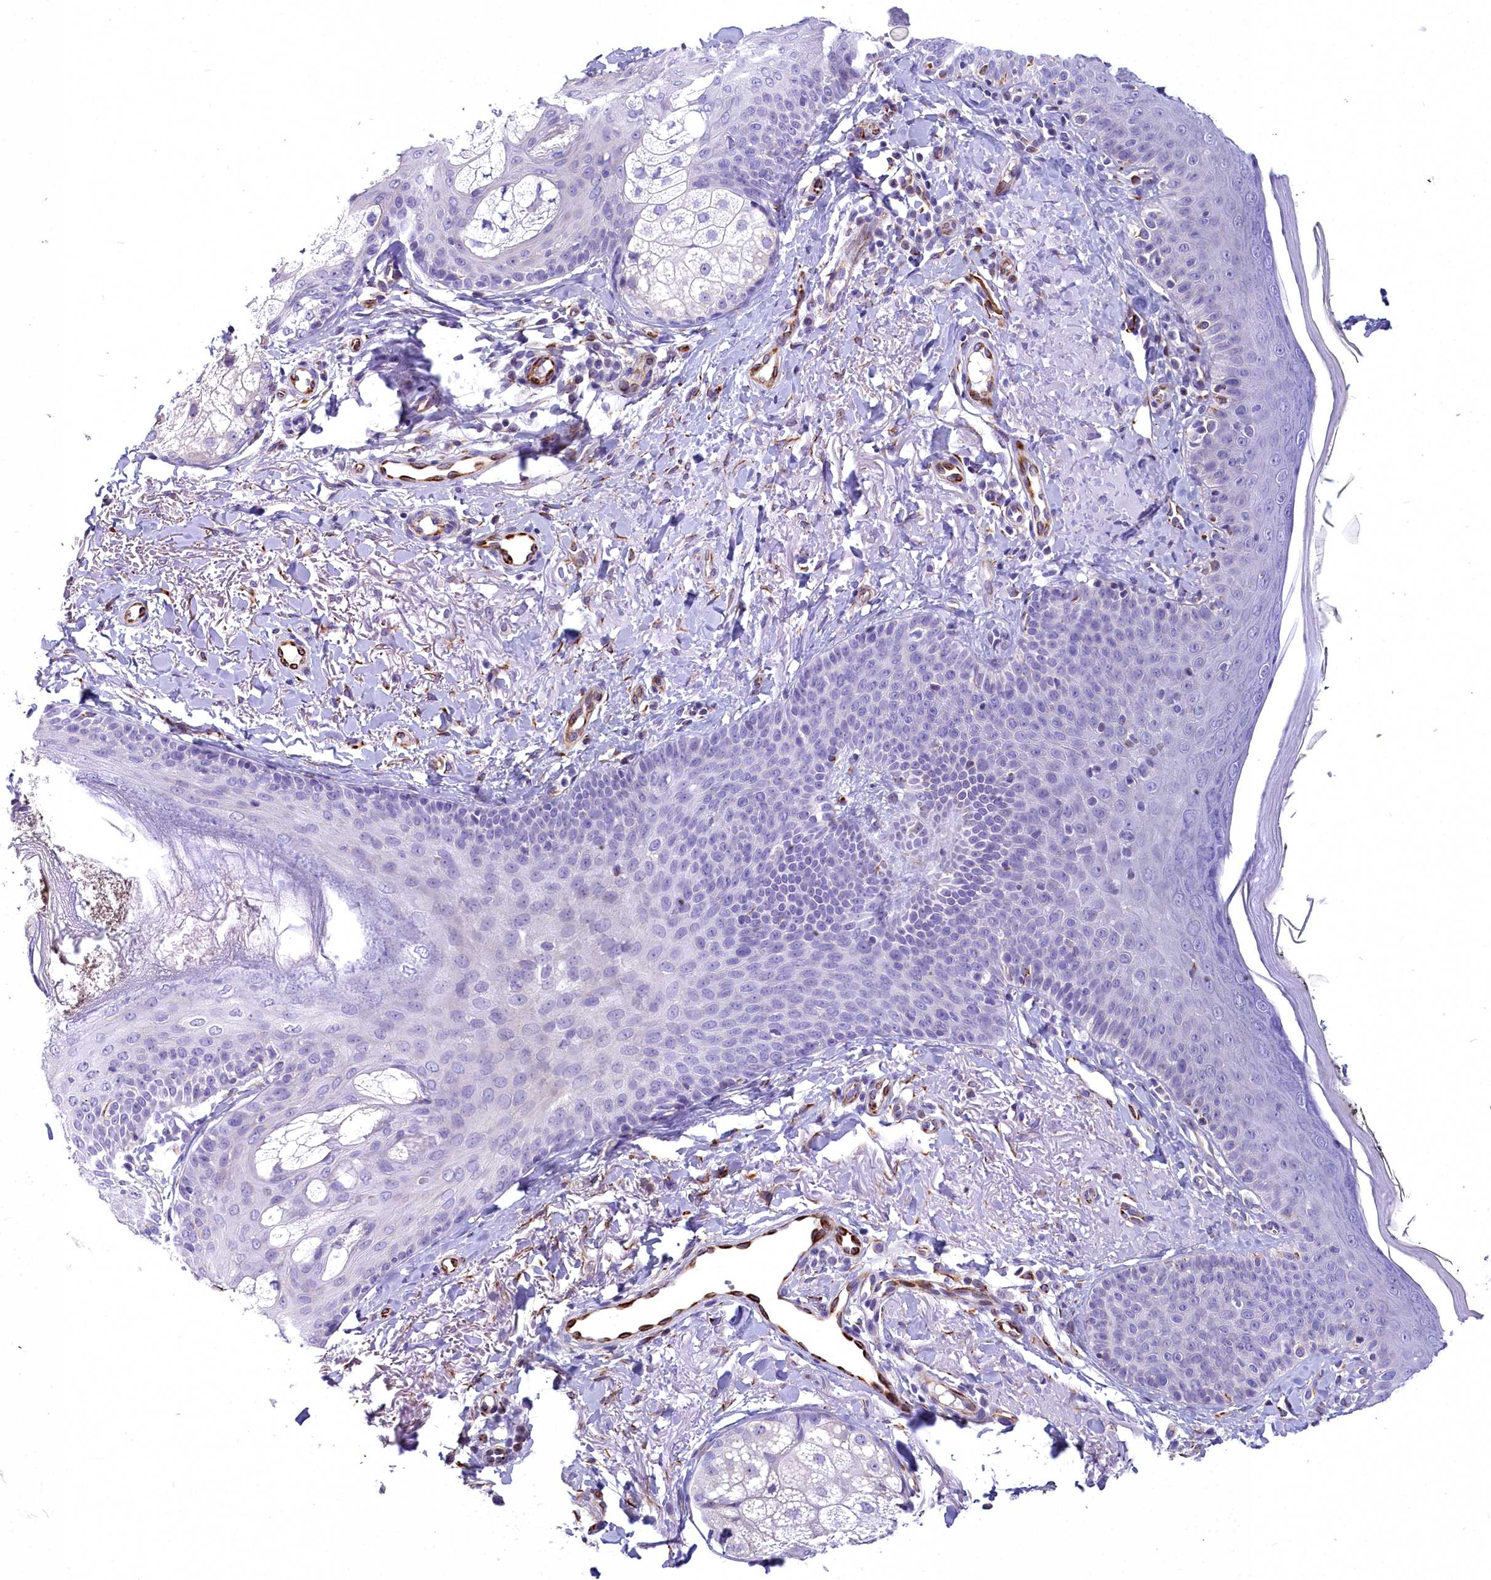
{"staining": {"intensity": "negative", "quantity": "none", "location": "none"}, "tissue": "skin", "cell_type": "Fibroblasts", "image_type": "normal", "snomed": [{"axis": "morphology", "description": "Normal tissue, NOS"}, {"axis": "topography", "description": "Skin"}], "caption": "This photomicrograph is of unremarkable skin stained with IHC to label a protein in brown with the nuclei are counter-stained blue. There is no positivity in fibroblasts.", "gene": "TIMM22", "patient": {"sex": "male", "age": 57}}